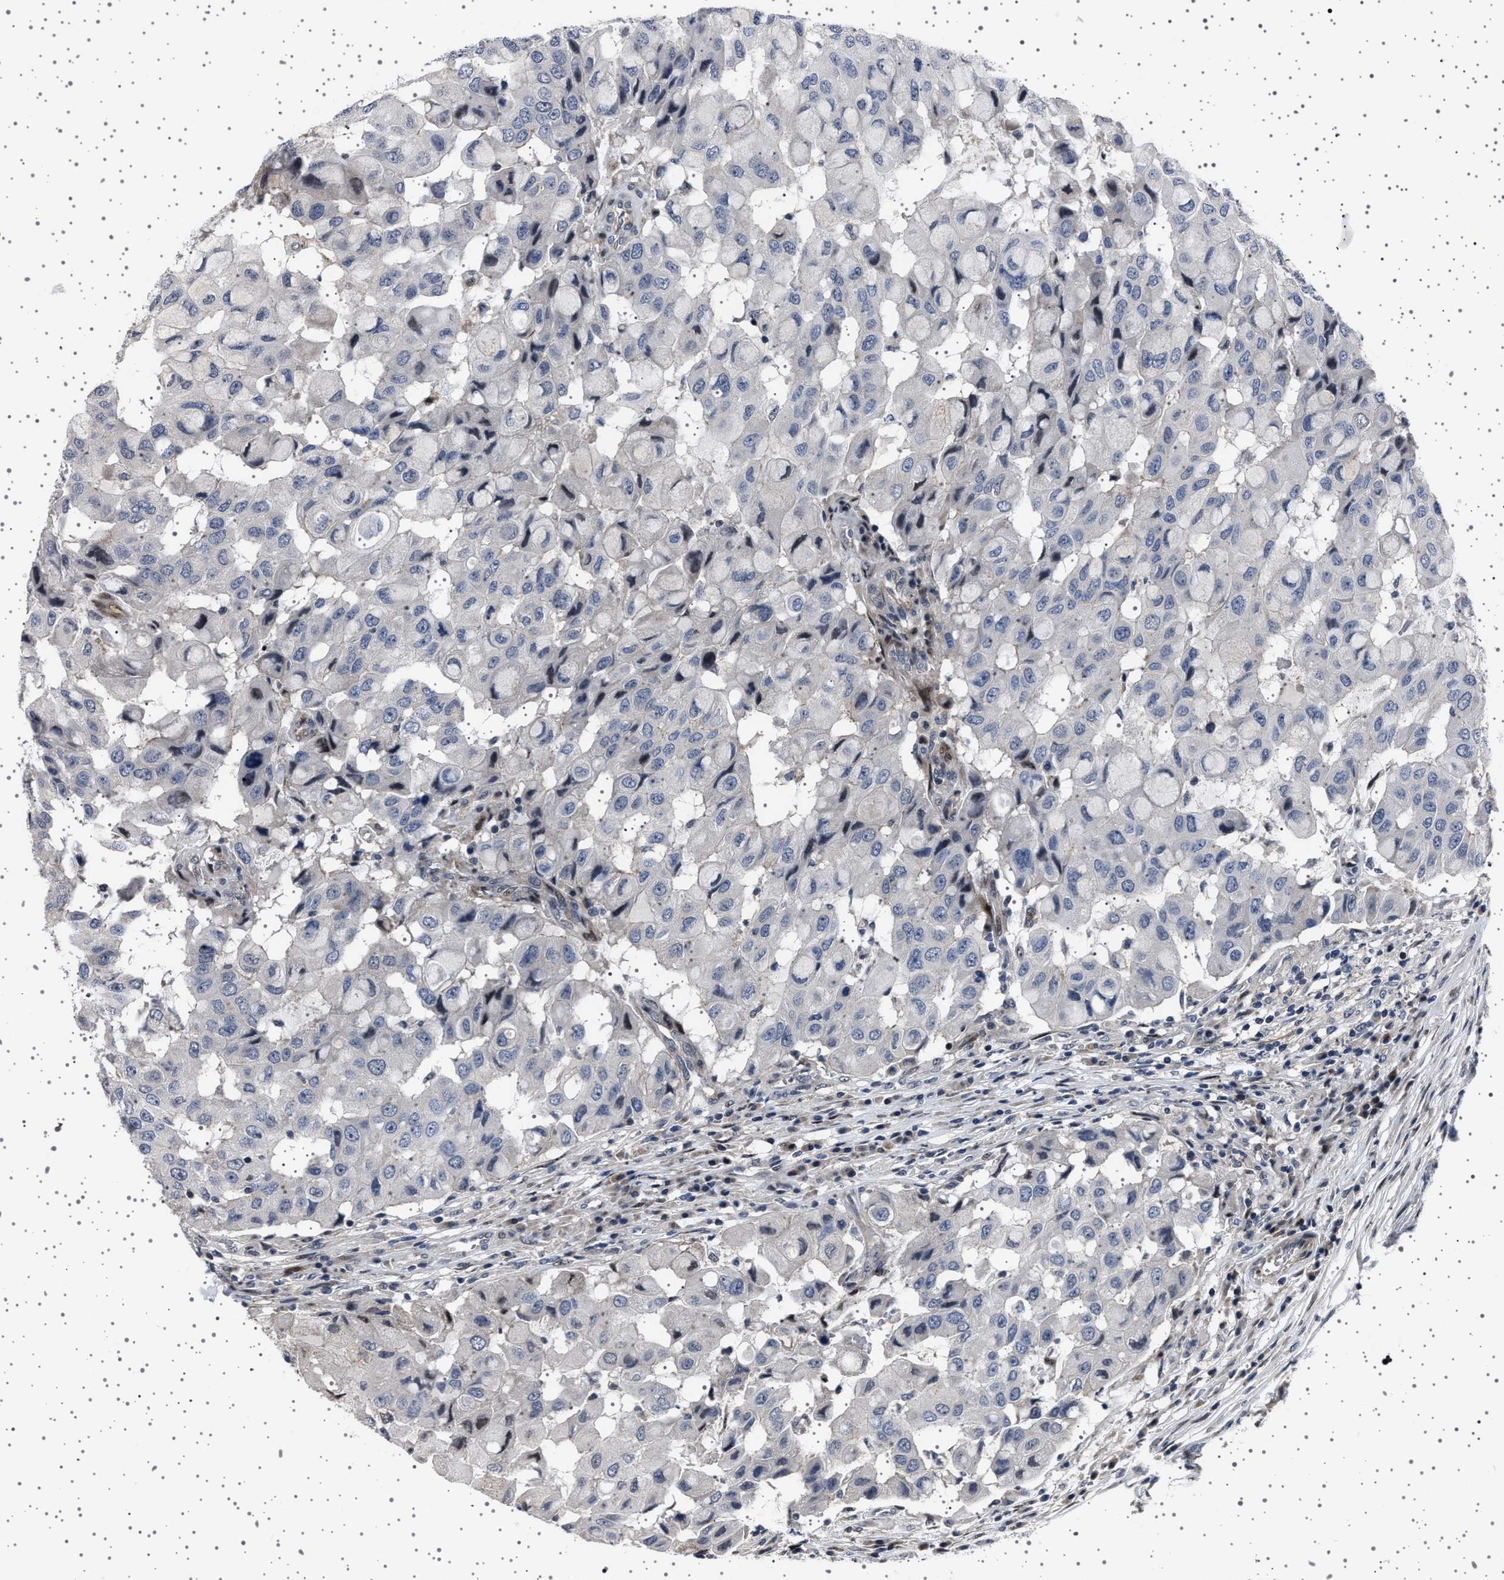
{"staining": {"intensity": "negative", "quantity": "none", "location": "none"}, "tissue": "breast cancer", "cell_type": "Tumor cells", "image_type": "cancer", "snomed": [{"axis": "morphology", "description": "Duct carcinoma"}, {"axis": "topography", "description": "Breast"}], "caption": "The micrograph displays no significant expression in tumor cells of breast invasive ductal carcinoma.", "gene": "PAK5", "patient": {"sex": "female", "age": 27}}